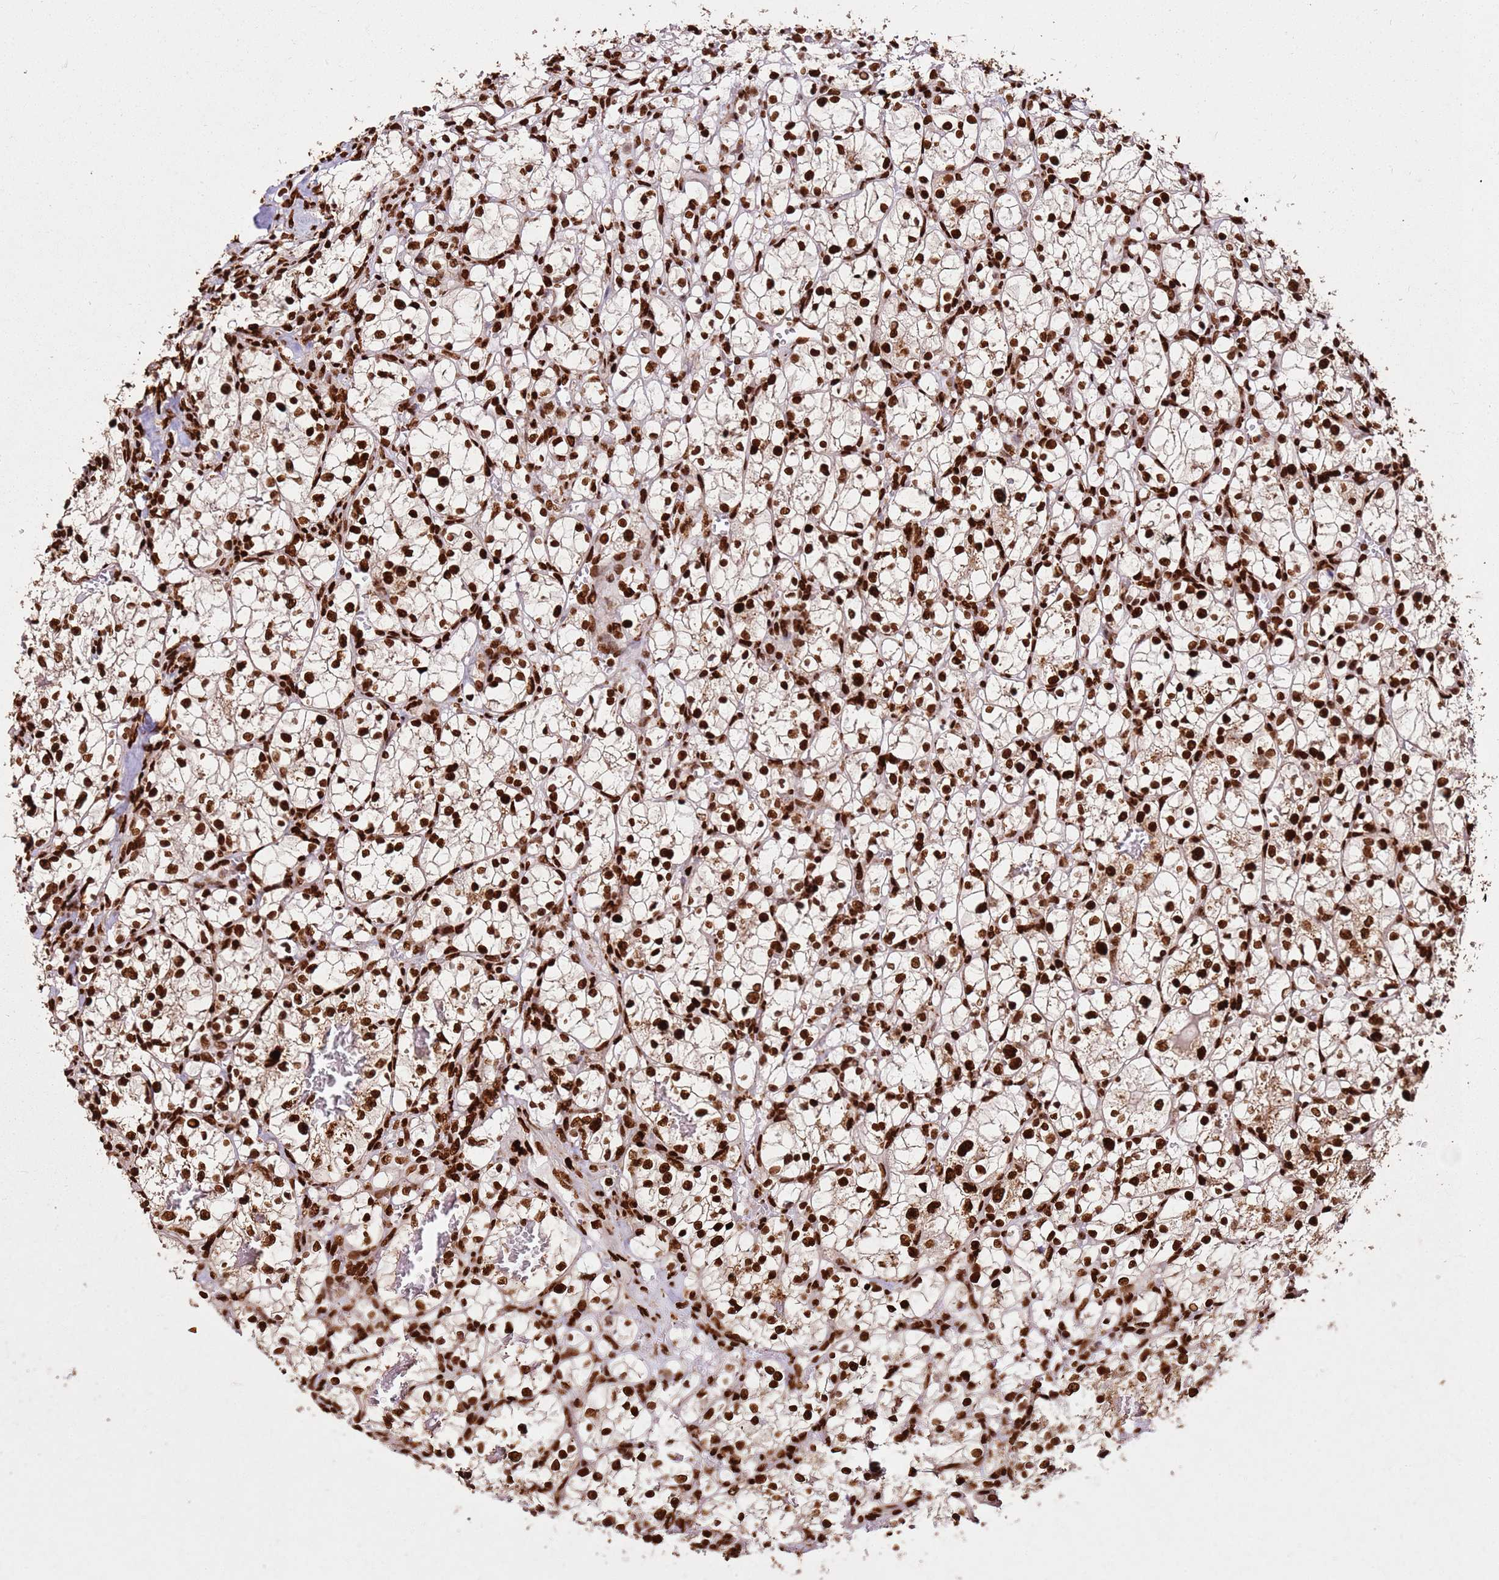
{"staining": {"intensity": "strong", "quantity": ">75%", "location": "nuclear"}, "tissue": "renal cancer", "cell_type": "Tumor cells", "image_type": "cancer", "snomed": [{"axis": "morphology", "description": "Adenocarcinoma, NOS"}, {"axis": "topography", "description": "Kidney"}], "caption": "Brown immunohistochemical staining in human adenocarcinoma (renal) shows strong nuclear positivity in approximately >75% of tumor cells.", "gene": "HNRNPAB", "patient": {"sex": "female", "age": 69}}